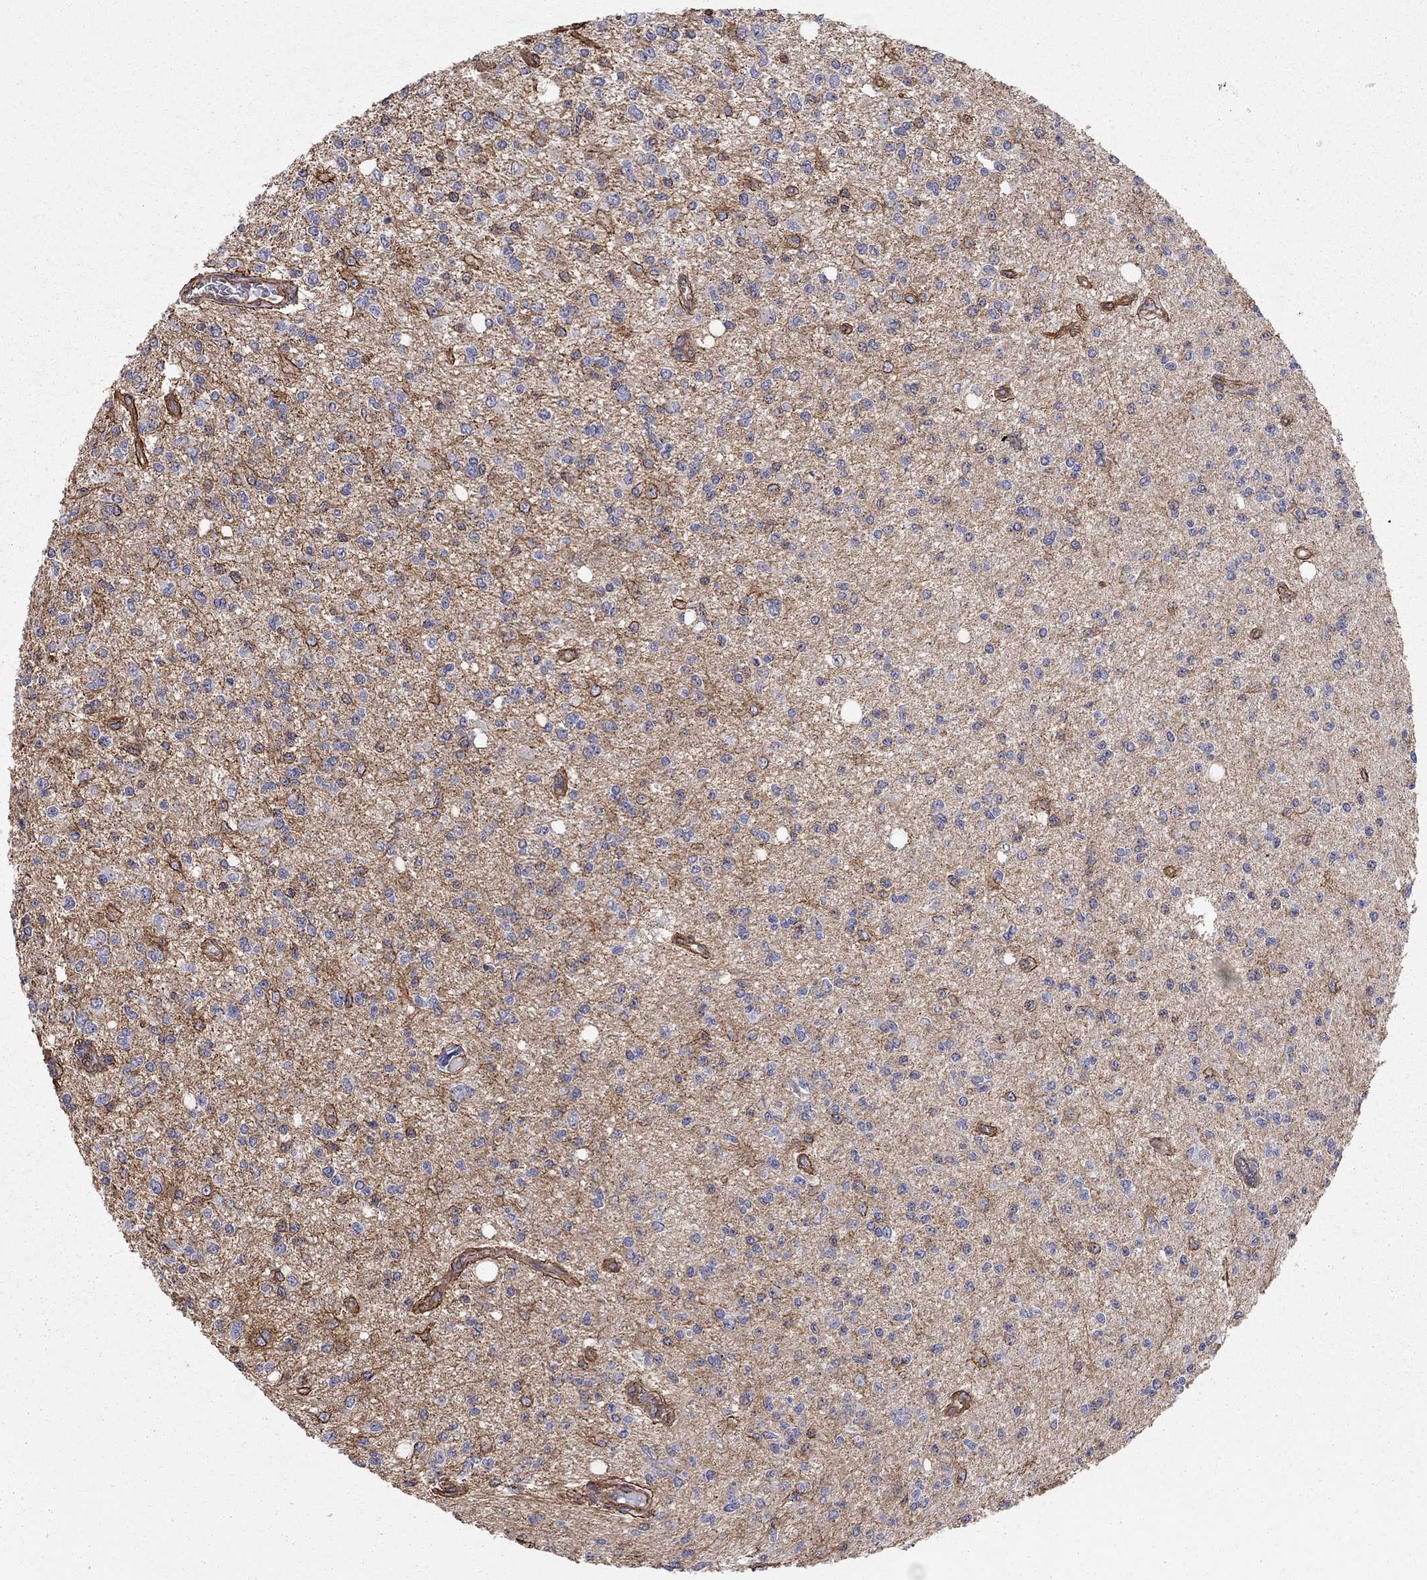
{"staining": {"intensity": "negative", "quantity": "none", "location": "none"}, "tissue": "glioma", "cell_type": "Tumor cells", "image_type": "cancer", "snomed": [{"axis": "morphology", "description": "Glioma, malignant, Low grade"}, {"axis": "topography", "description": "Brain"}], "caption": "An IHC photomicrograph of malignant glioma (low-grade) is shown. There is no staining in tumor cells of malignant glioma (low-grade). The staining is performed using DAB brown chromogen with nuclei counter-stained in using hematoxylin.", "gene": "BICDL2", "patient": {"sex": "male", "age": 67}}